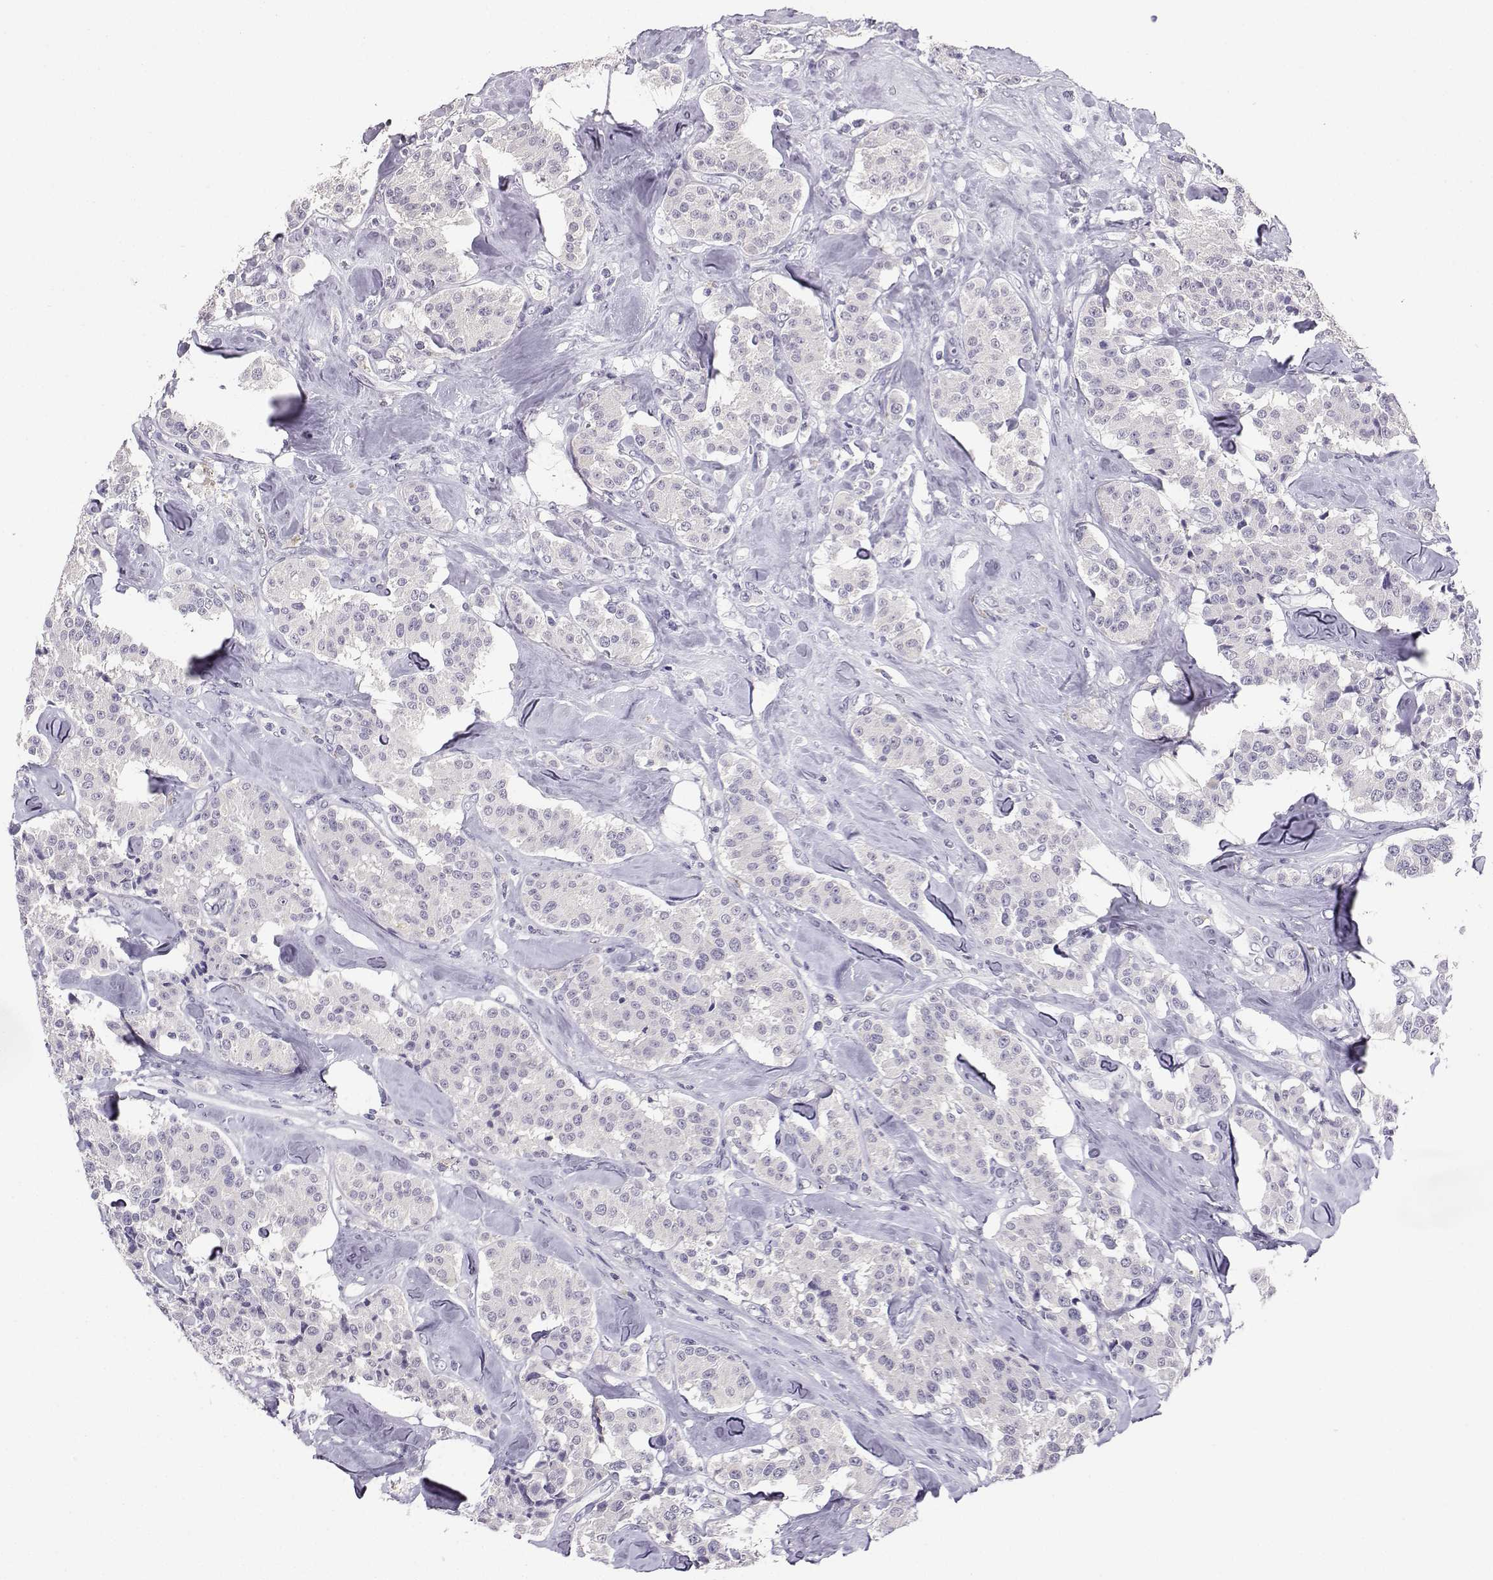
{"staining": {"intensity": "negative", "quantity": "none", "location": "none"}, "tissue": "carcinoid", "cell_type": "Tumor cells", "image_type": "cancer", "snomed": [{"axis": "morphology", "description": "Carcinoid, malignant, NOS"}, {"axis": "topography", "description": "Pancreas"}], "caption": "Immunohistochemistry (IHC) of malignant carcinoid shows no expression in tumor cells.", "gene": "TBR1", "patient": {"sex": "male", "age": 41}}